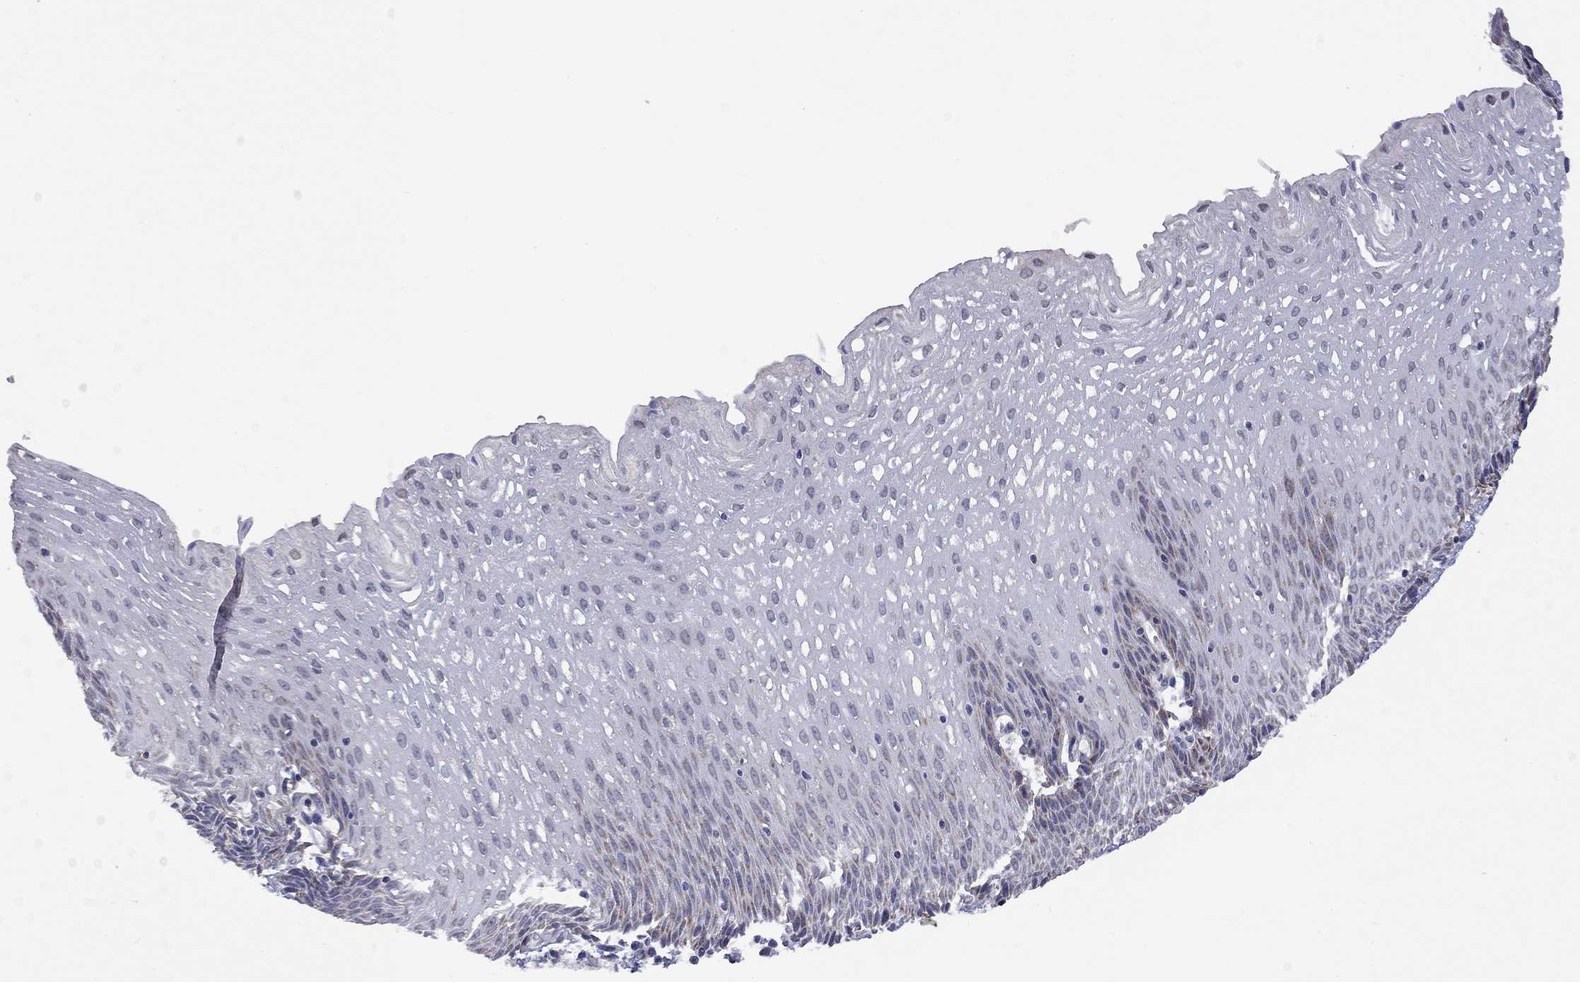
{"staining": {"intensity": "negative", "quantity": "none", "location": "none"}, "tissue": "esophagus", "cell_type": "Squamous epithelial cells", "image_type": "normal", "snomed": [{"axis": "morphology", "description": "Normal tissue, NOS"}, {"axis": "topography", "description": "Esophagus"}], "caption": "Protein analysis of benign esophagus demonstrates no significant expression in squamous epithelial cells.", "gene": "NDUFB1", "patient": {"sex": "female", "age": 64}}